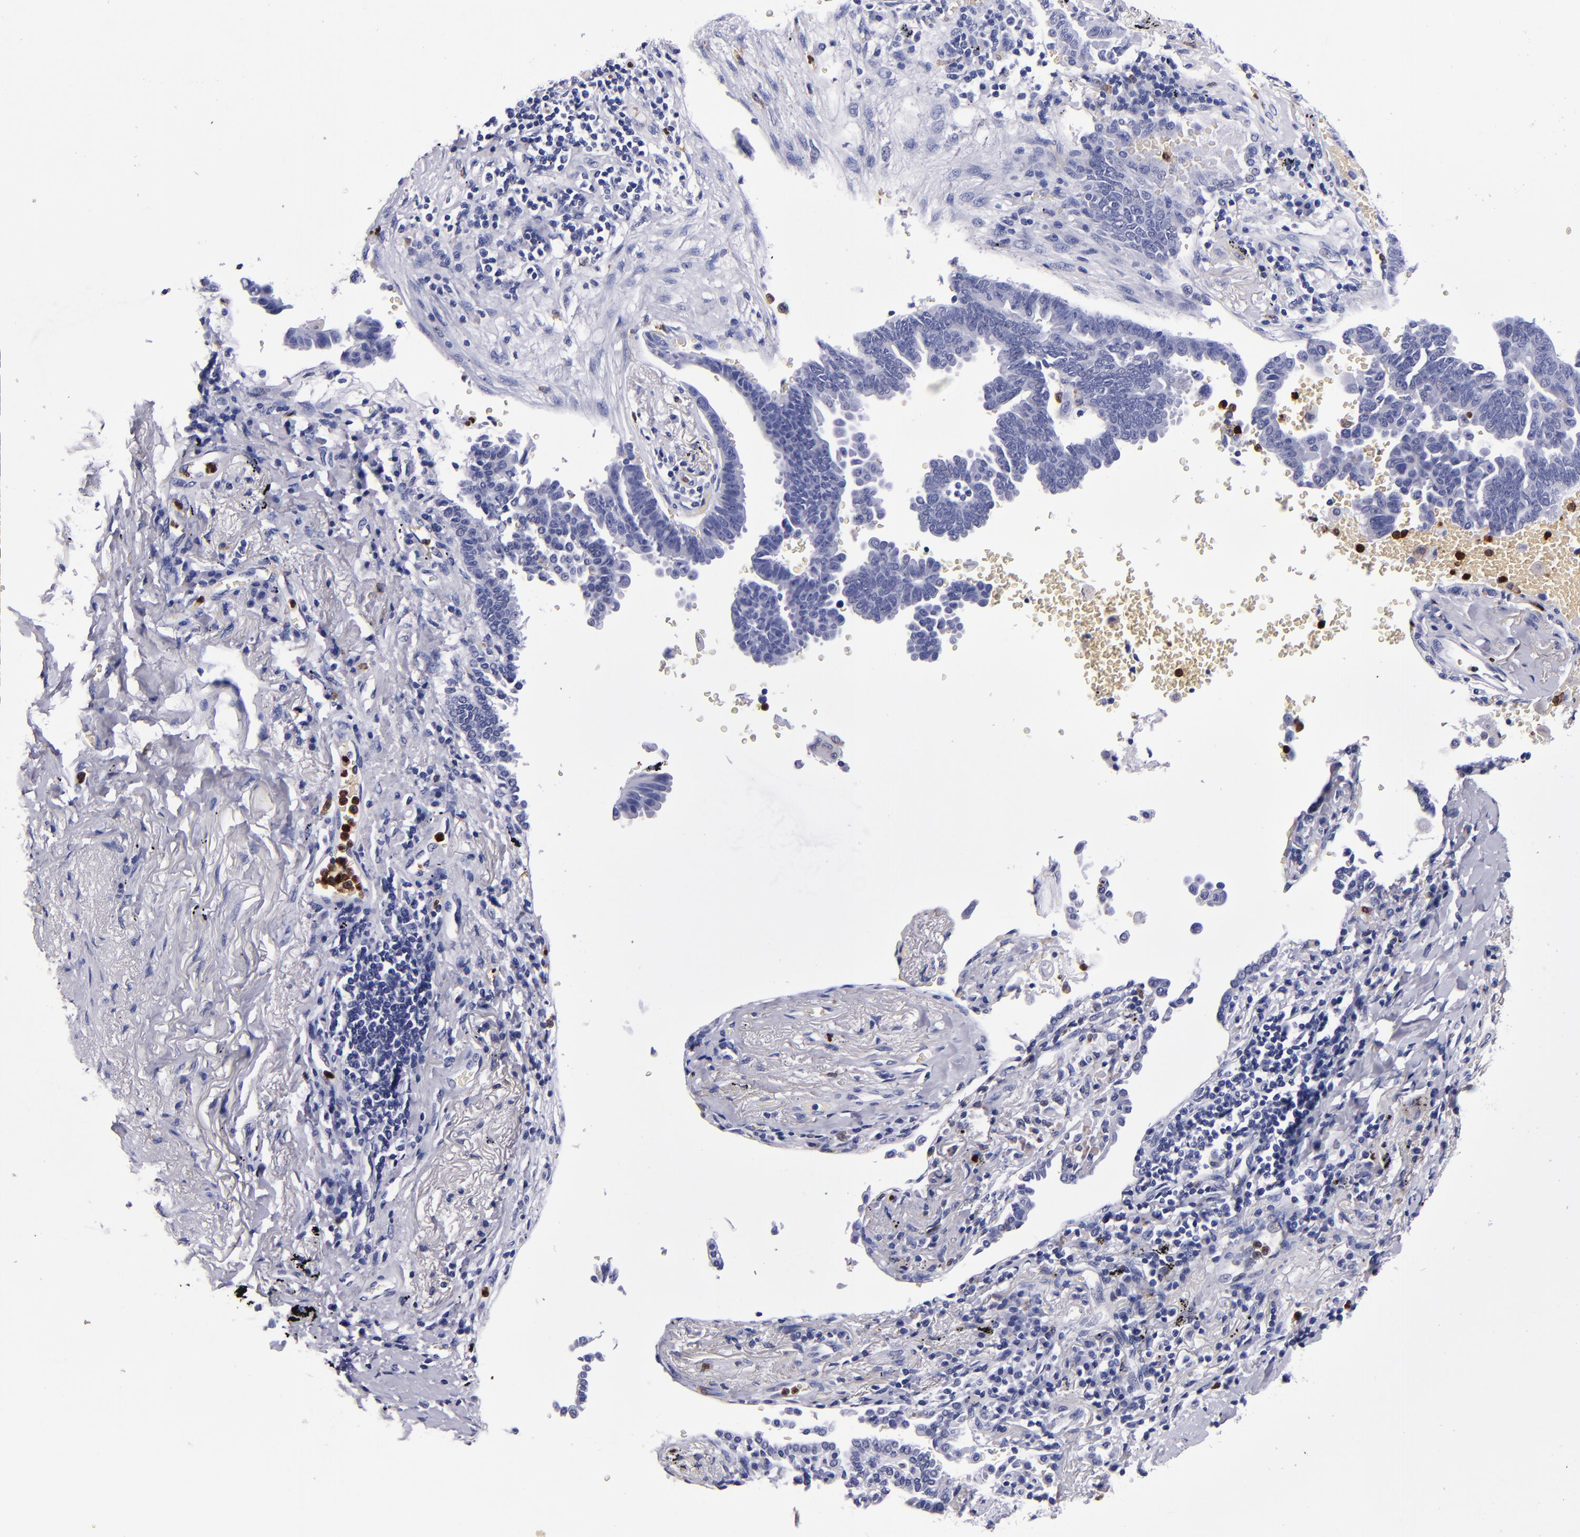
{"staining": {"intensity": "negative", "quantity": "none", "location": "none"}, "tissue": "lung cancer", "cell_type": "Tumor cells", "image_type": "cancer", "snomed": [{"axis": "morphology", "description": "Adenocarcinoma, NOS"}, {"axis": "topography", "description": "Lung"}], "caption": "Adenocarcinoma (lung) stained for a protein using immunohistochemistry reveals no positivity tumor cells.", "gene": "S100A8", "patient": {"sex": "female", "age": 64}}